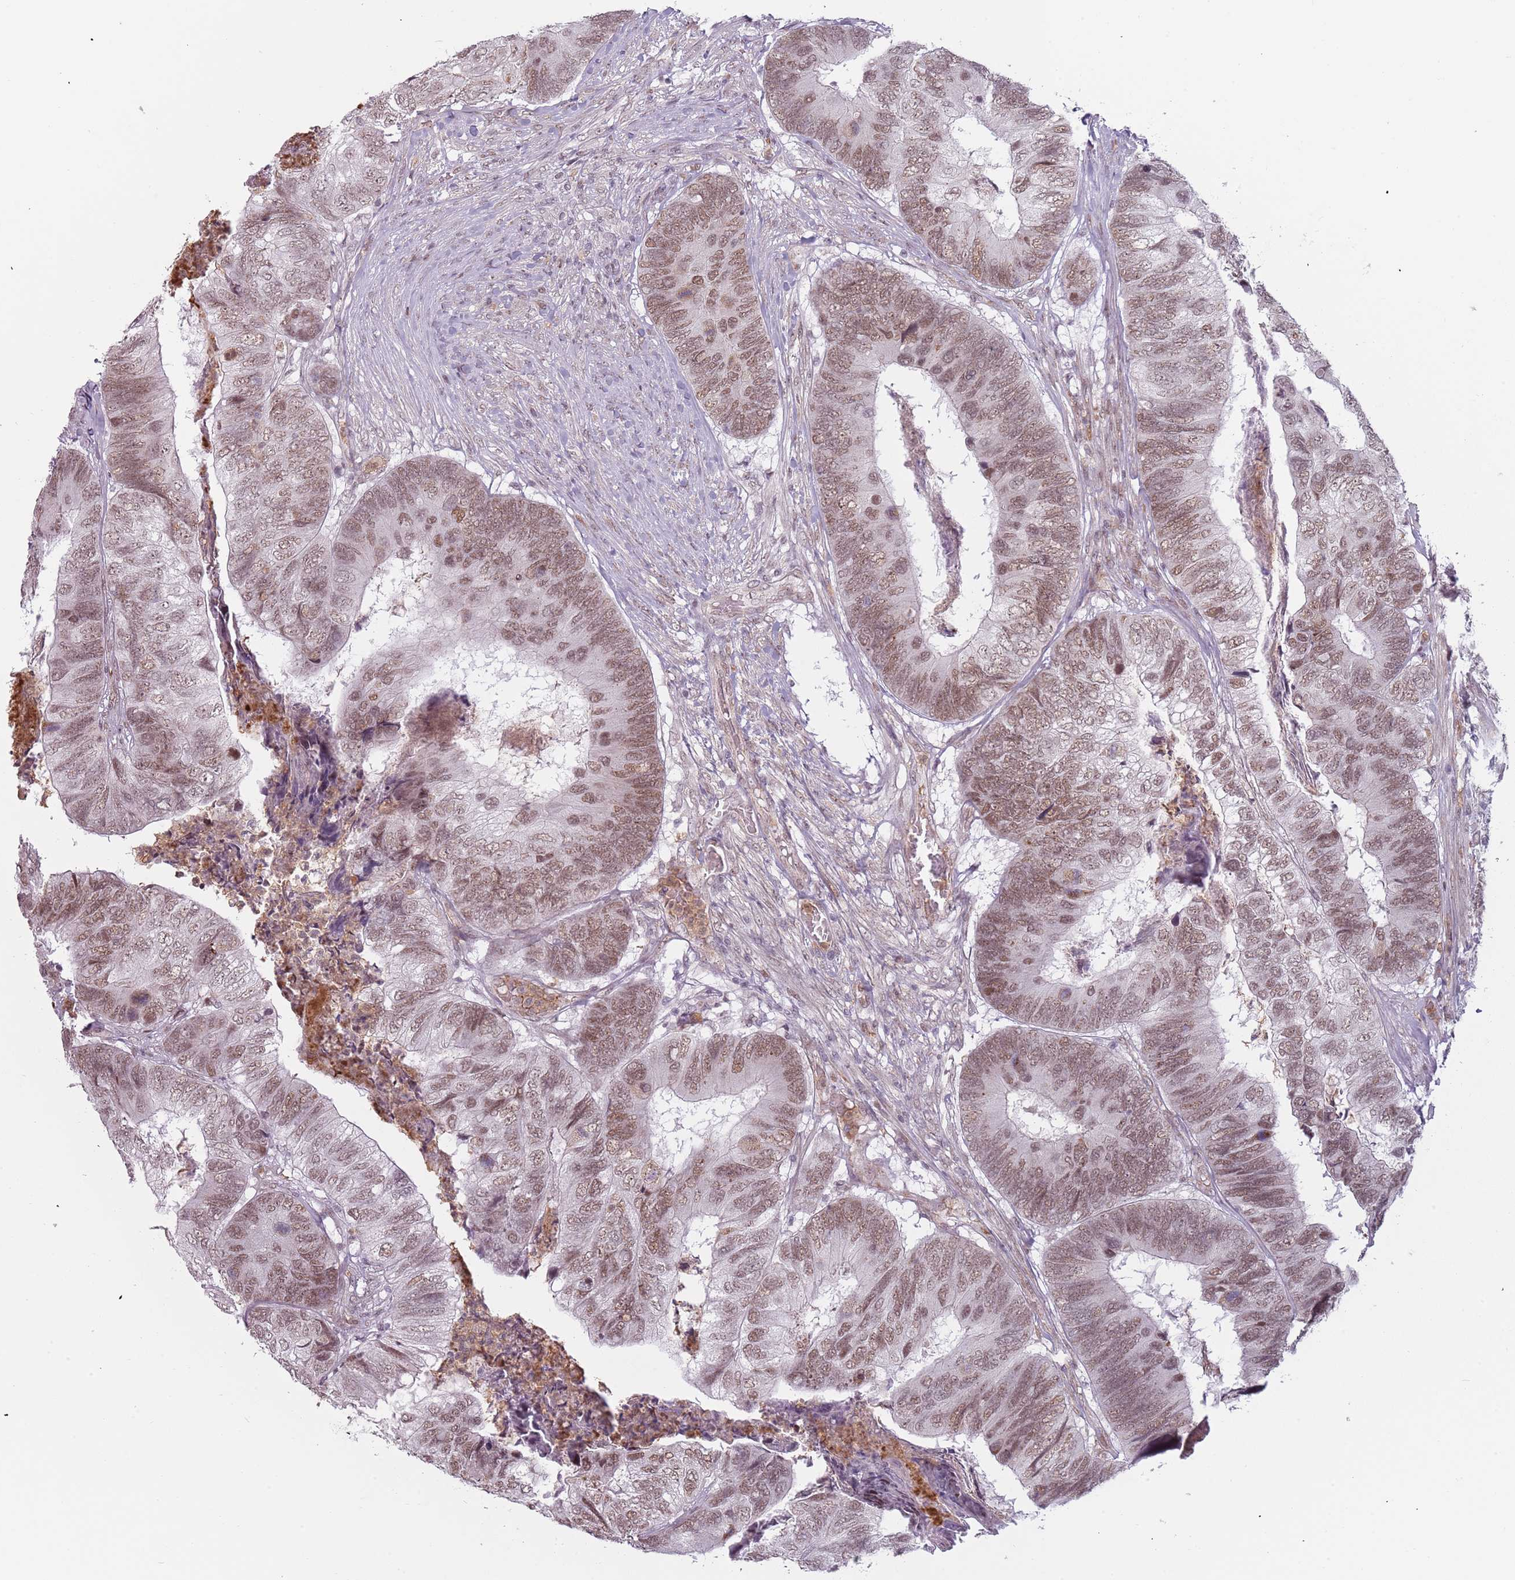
{"staining": {"intensity": "moderate", "quantity": ">75%", "location": "nuclear"}, "tissue": "colorectal cancer", "cell_type": "Tumor cells", "image_type": "cancer", "snomed": [{"axis": "morphology", "description": "Adenocarcinoma, NOS"}, {"axis": "topography", "description": "Colon"}], "caption": "Human colorectal cancer stained for a protein (brown) displays moderate nuclear positive expression in approximately >75% of tumor cells.", "gene": "REXO4", "patient": {"sex": "female", "age": 67}}